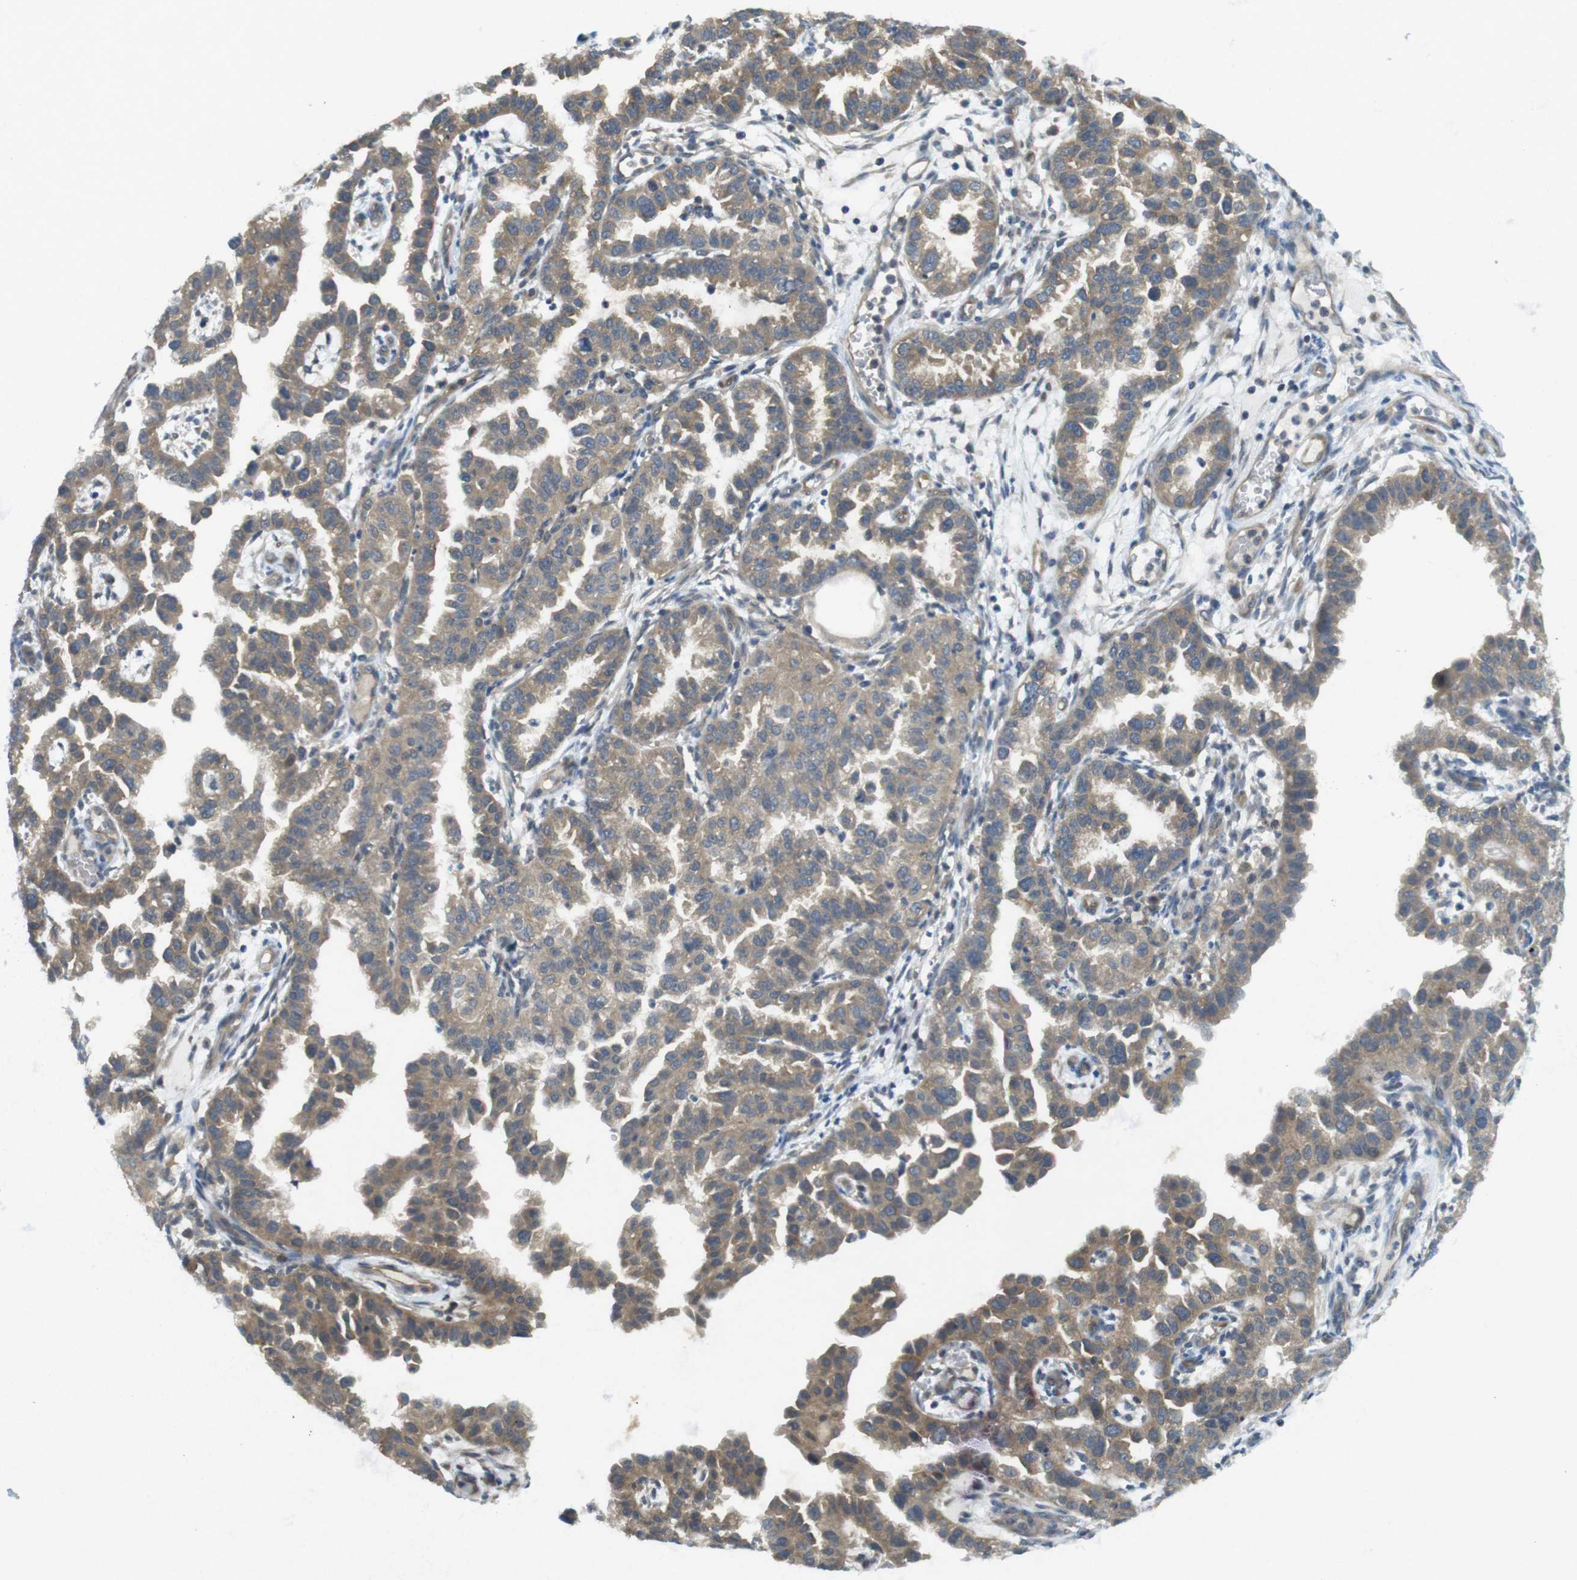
{"staining": {"intensity": "moderate", "quantity": "25%-75%", "location": "cytoplasmic/membranous"}, "tissue": "endometrial cancer", "cell_type": "Tumor cells", "image_type": "cancer", "snomed": [{"axis": "morphology", "description": "Adenocarcinoma, NOS"}, {"axis": "topography", "description": "Endometrium"}], "caption": "Brown immunohistochemical staining in endometrial cancer reveals moderate cytoplasmic/membranous expression in approximately 25%-75% of tumor cells.", "gene": "SUGT1", "patient": {"sex": "female", "age": 85}}